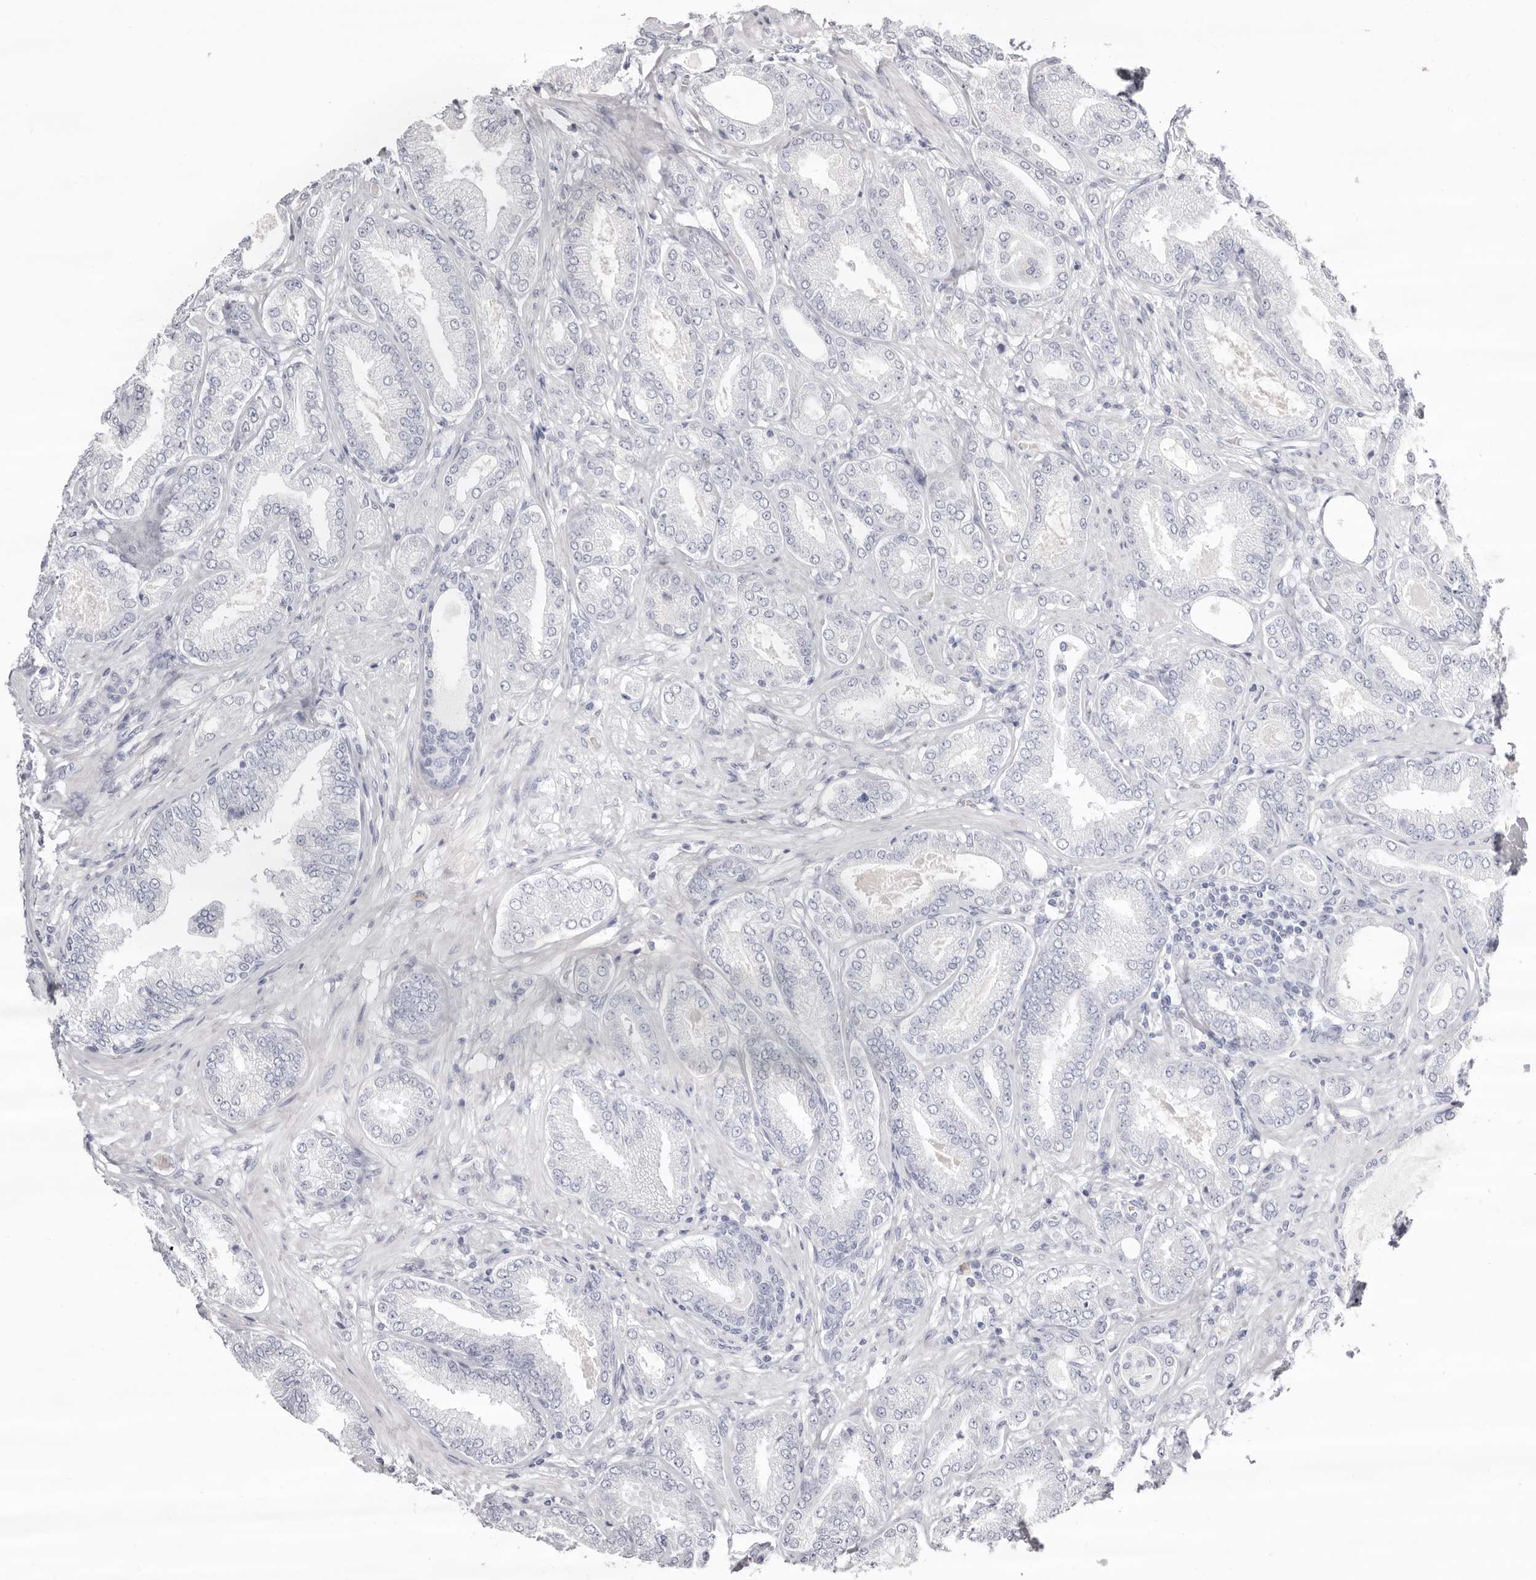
{"staining": {"intensity": "negative", "quantity": "none", "location": "none"}, "tissue": "prostate cancer", "cell_type": "Tumor cells", "image_type": "cancer", "snomed": [{"axis": "morphology", "description": "Adenocarcinoma, Low grade"}, {"axis": "topography", "description": "Prostate"}], "caption": "High magnification brightfield microscopy of low-grade adenocarcinoma (prostate) stained with DAB (3,3'-diaminobenzidine) (brown) and counterstained with hematoxylin (blue): tumor cells show no significant staining.", "gene": "LPO", "patient": {"sex": "male", "age": 63}}